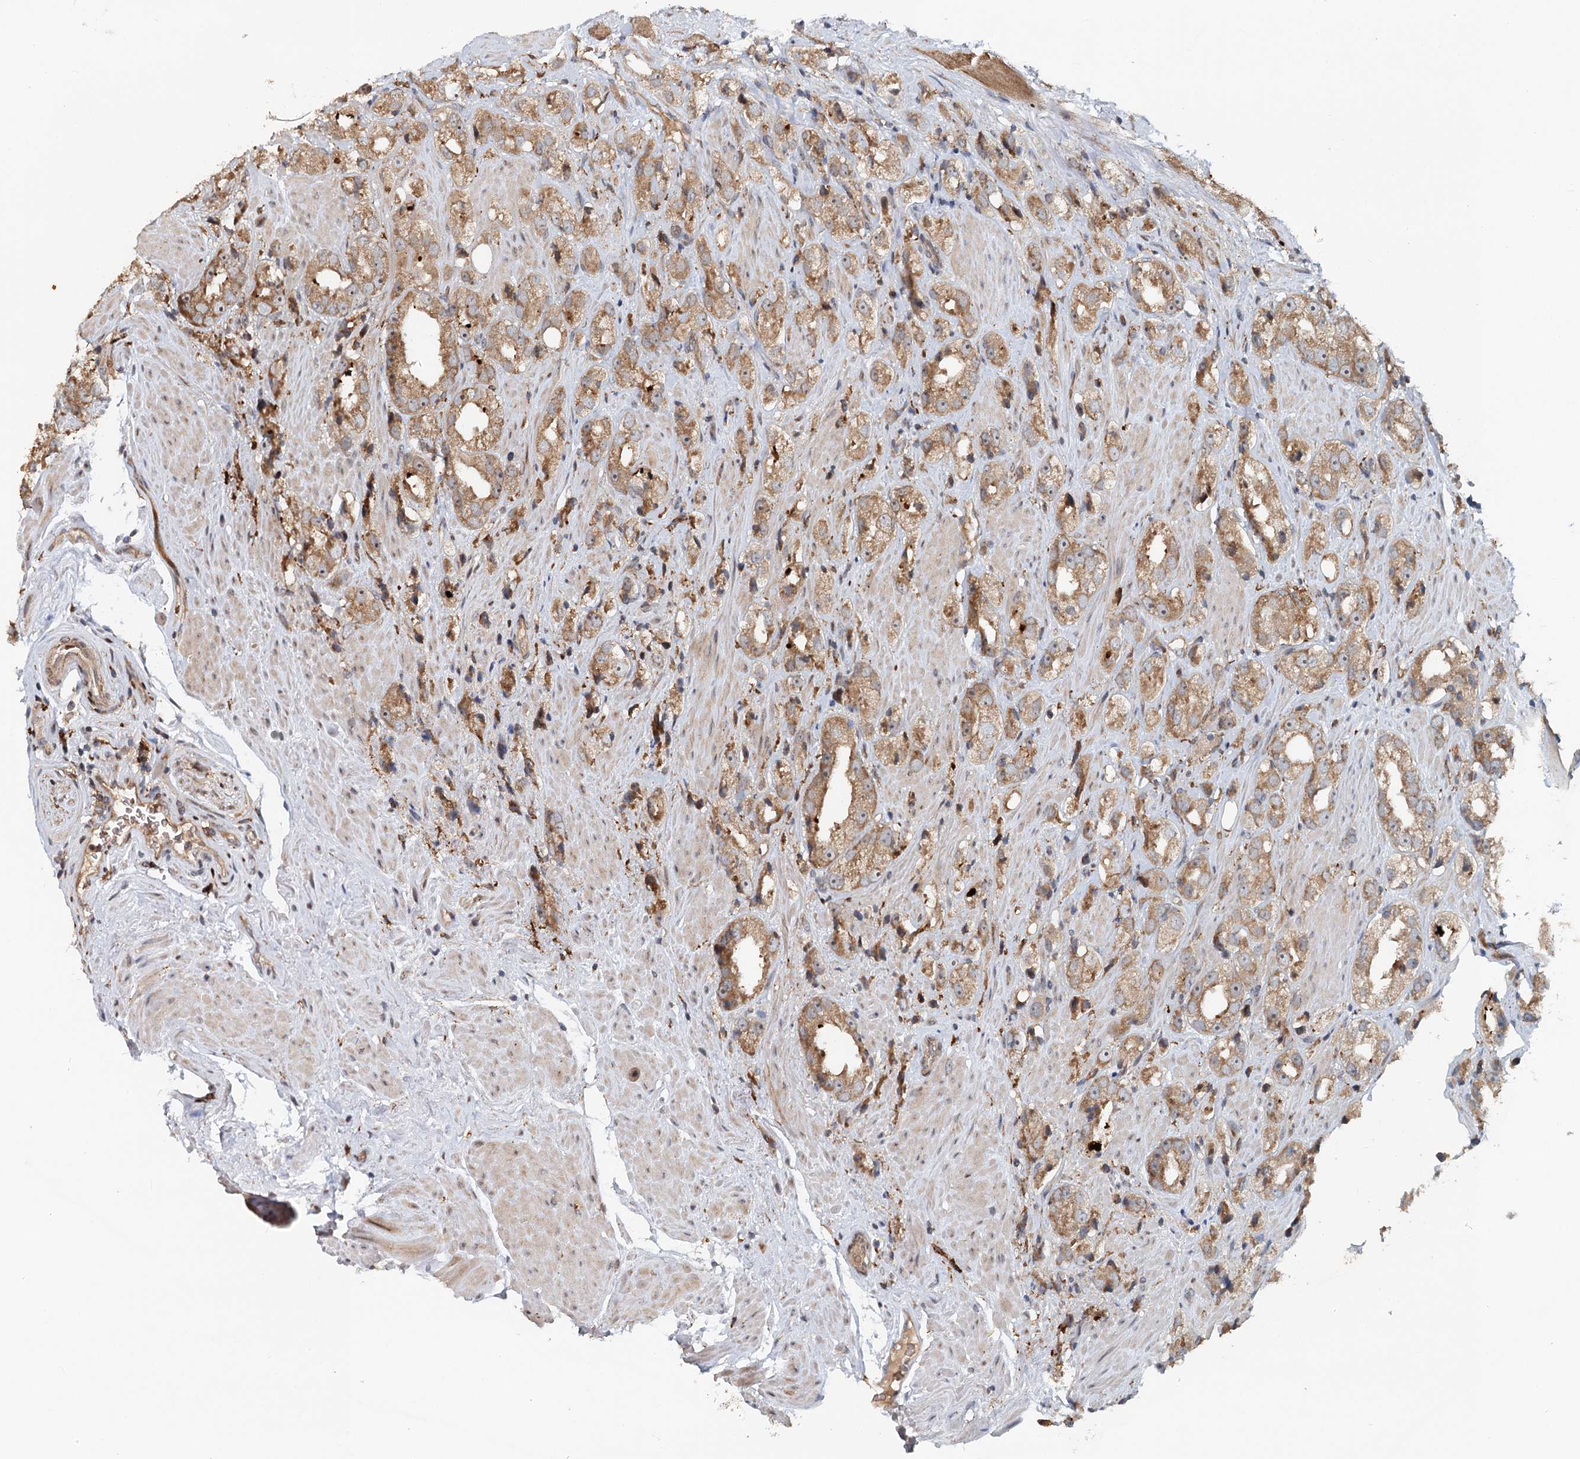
{"staining": {"intensity": "moderate", "quantity": ">75%", "location": "cytoplasmic/membranous"}, "tissue": "prostate cancer", "cell_type": "Tumor cells", "image_type": "cancer", "snomed": [{"axis": "morphology", "description": "Adenocarcinoma, NOS"}, {"axis": "topography", "description": "Prostate"}], "caption": "The micrograph exhibits immunohistochemical staining of prostate cancer (adenocarcinoma). There is moderate cytoplasmic/membranous staining is seen in about >75% of tumor cells.", "gene": "RNF111", "patient": {"sex": "male", "age": 79}}